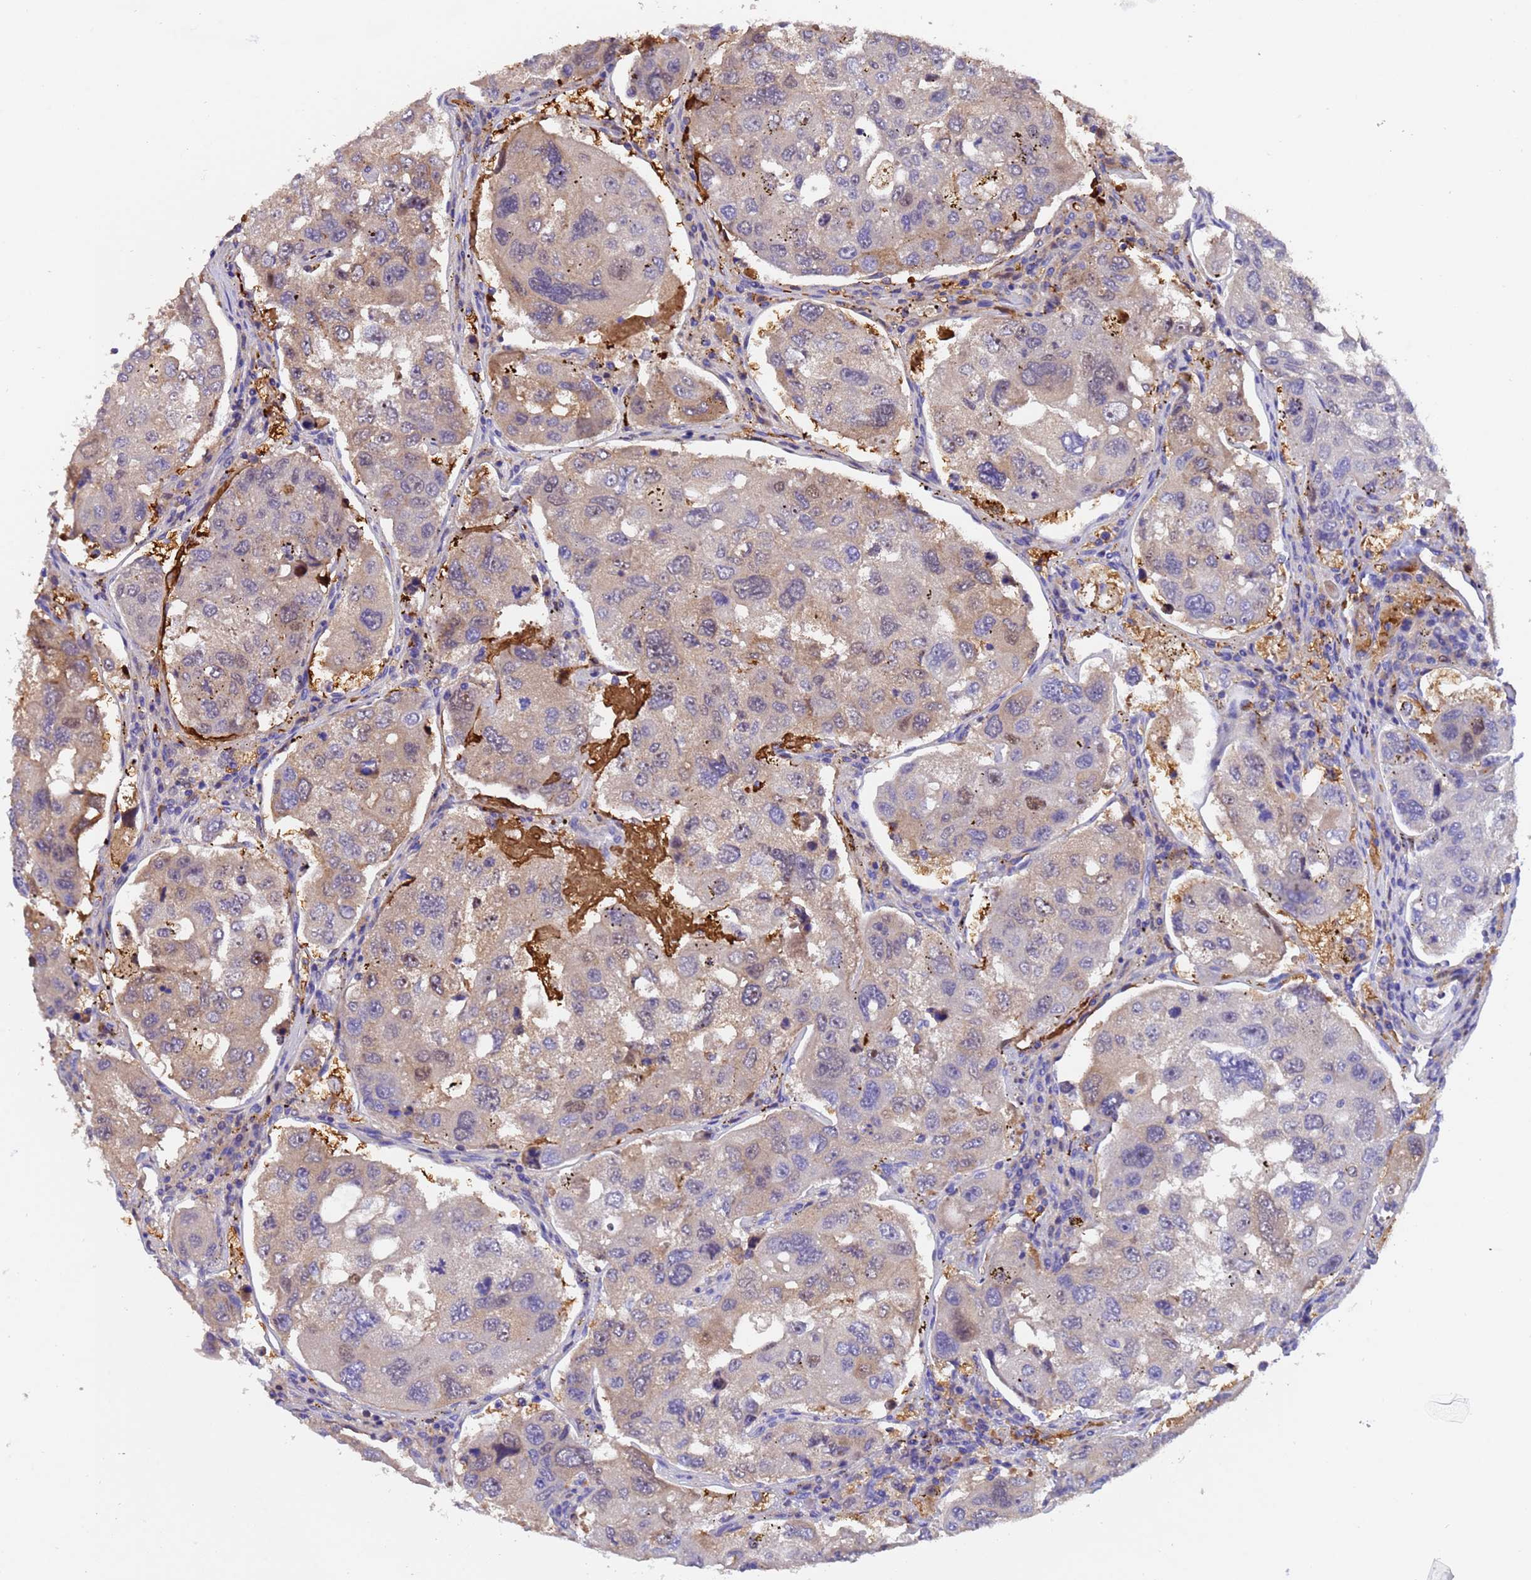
{"staining": {"intensity": "weak", "quantity": "25%-75%", "location": "cytoplasmic/membranous"}, "tissue": "urothelial cancer", "cell_type": "Tumor cells", "image_type": "cancer", "snomed": [{"axis": "morphology", "description": "Urothelial carcinoma, High grade"}, {"axis": "topography", "description": "Lymph node"}, {"axis": "topography", "description": "Urinary bladder"}], "caption": "Immunohistochemical staining of human high-grade urothelial carcinoma reveals low levels of weak cytoplasmic/membranous protein expression in about 25%-75% of tumor cells.", "gene": "ELP6", "patient": {"sex": "male", "age": 51}}